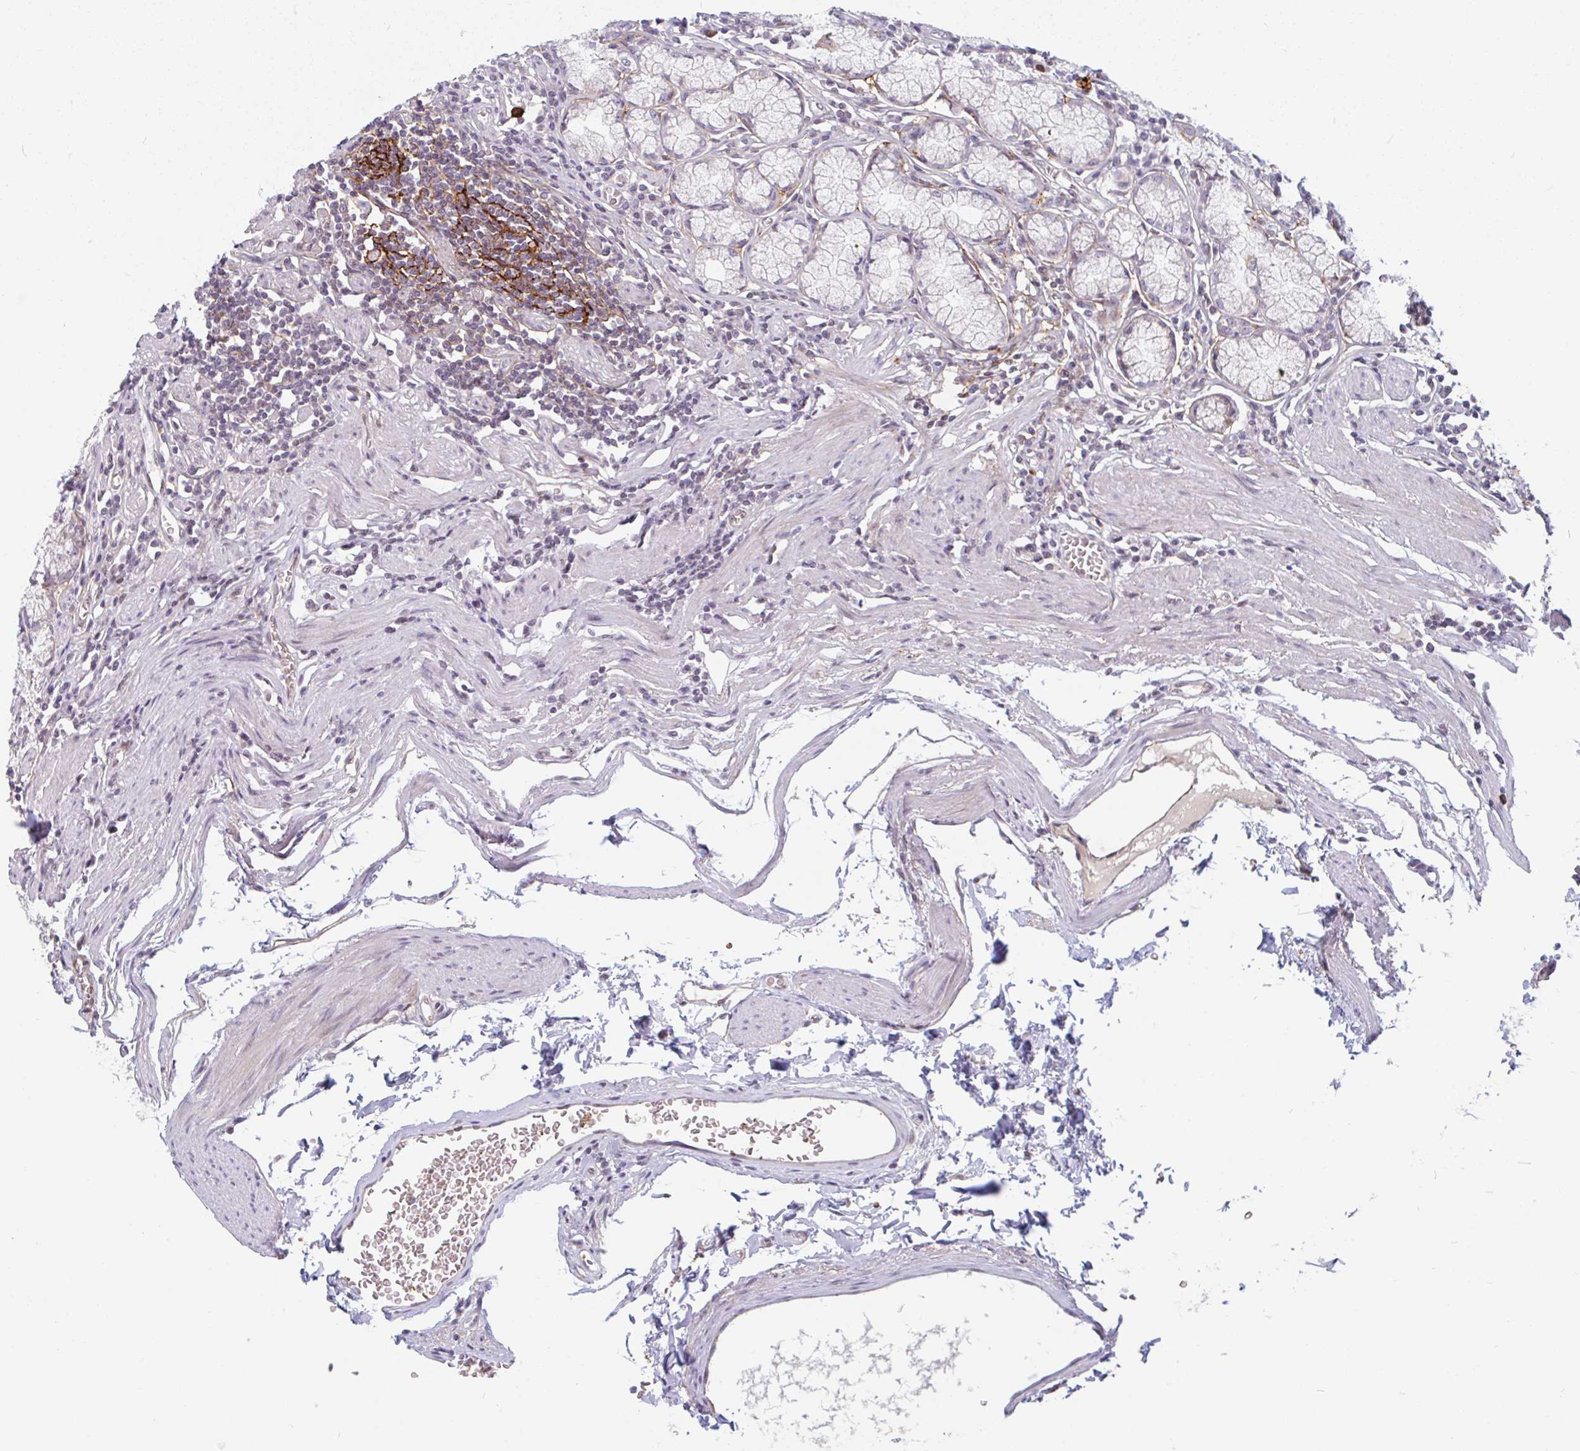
{"staining": {"intensity": "moderate", "quantity": "25%-75%", "location": "cytoplasmic/membranous"}, "tissue": "stomach", "cell_type": "Glandular cells", "image_type": "normal", "snomed": [{"axis": "morphology", "description": "Normal tissue, NOS"}, {"axis": "topography", "description": "Stomach"}], "caption": "Immunohistochemistry of benign human stomach shows medium levels of moderate cytoplasmic/membranous expression in approximately 25%-75% of glandular cells. (Brightfield microscopy of DAB IHC at high magnification).", "gene": "TMEM119", "patient": {"sex": "male", "age": 55}}